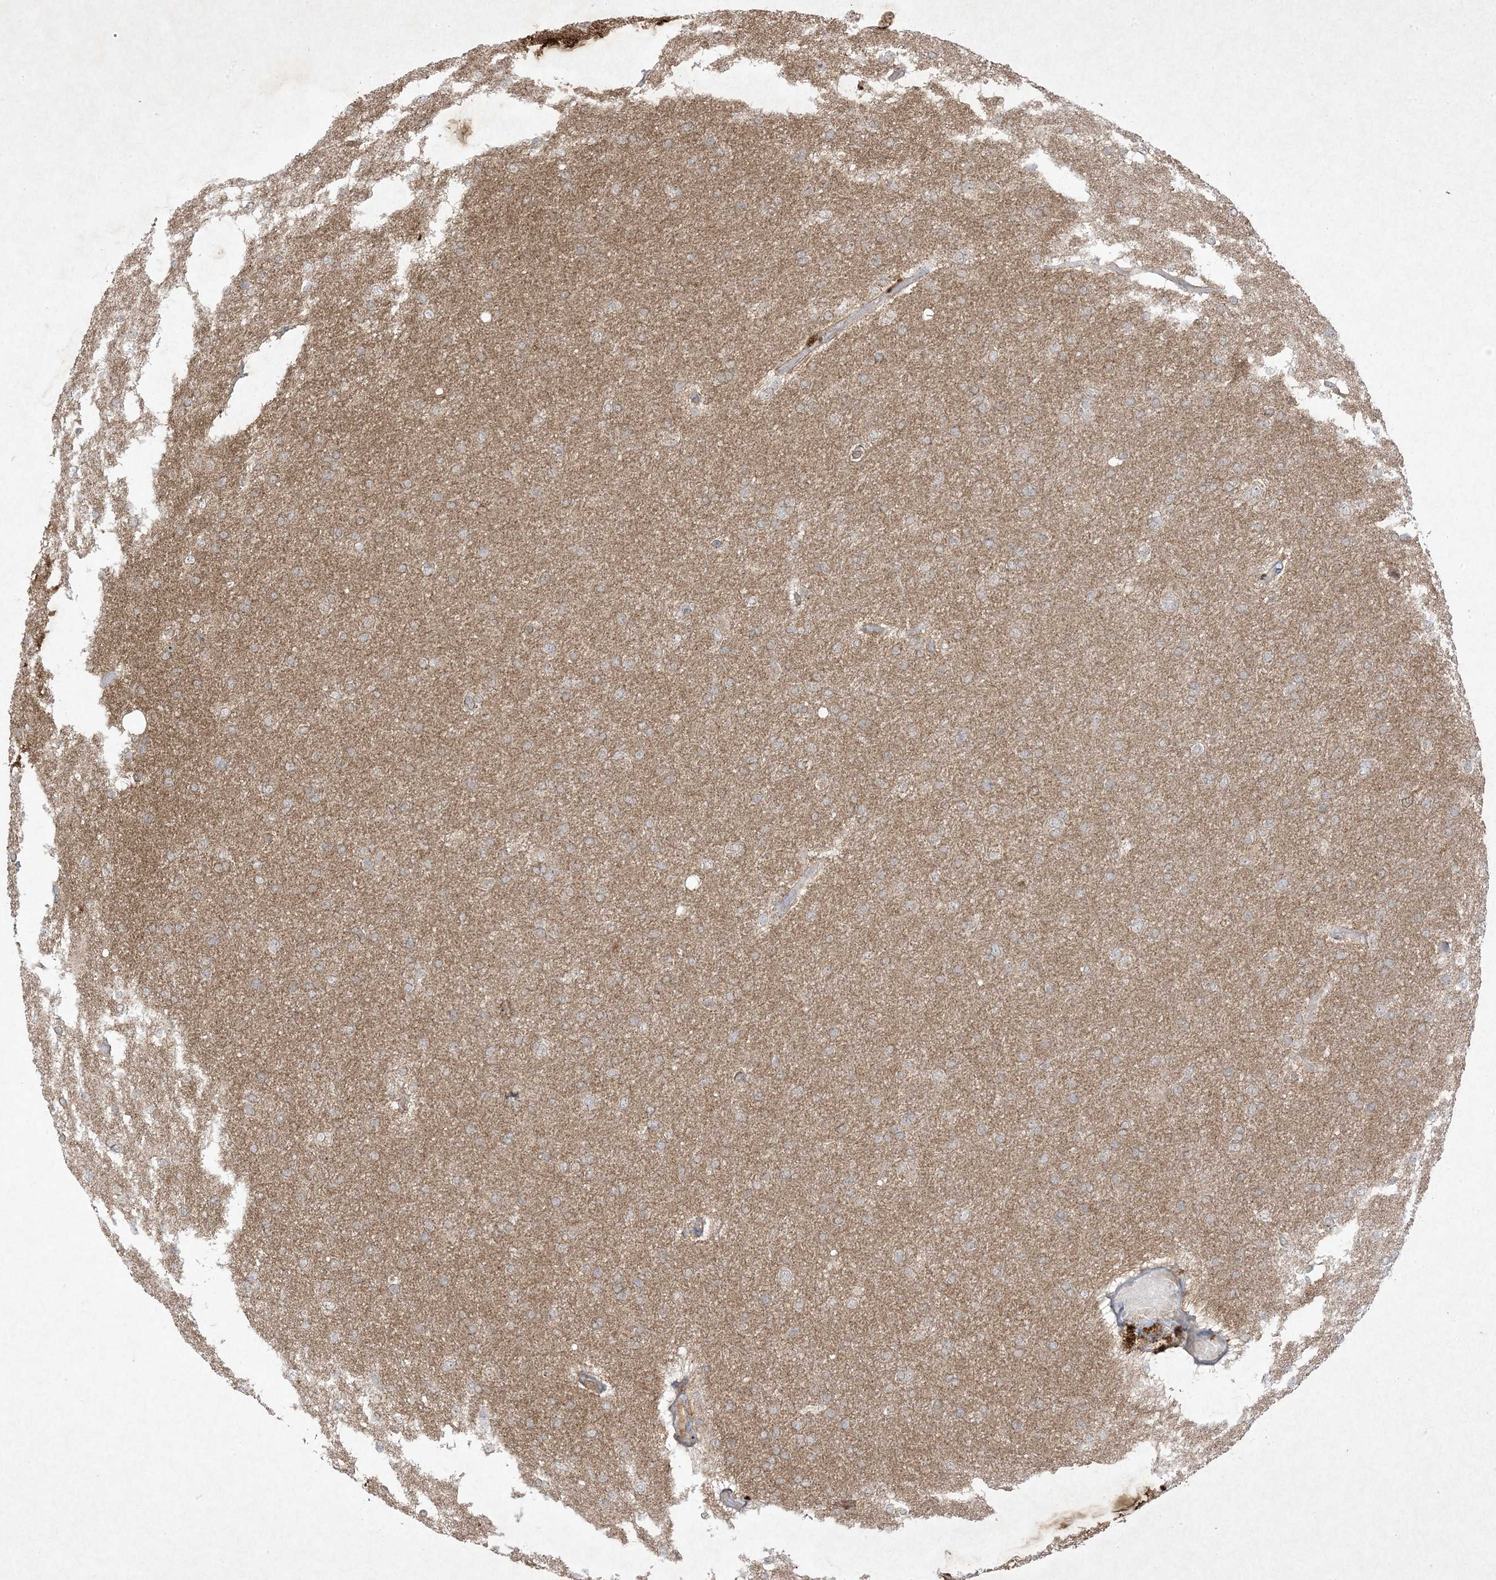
{"staining": {"intensity": "moderate", "quantity": "<25%", "location": "cytoplasmic/membranous"}, "tissue": "glioma", "cell_type": "Tumor cells", "image_type": "cancer", "snomed": [{"axis": "morphology", "description": "Glioma, malignant, High grade"}, {"axis": "topography", "description": "Cerebral cortex"}], "caption": "Tumor cells reveal moderate cytoplasmic/membranous expression in approximately <25% of cells in malignant glioma (high-grade).", "gene": "UBE2C", "patient": {"sex": "female", "age": 36}}